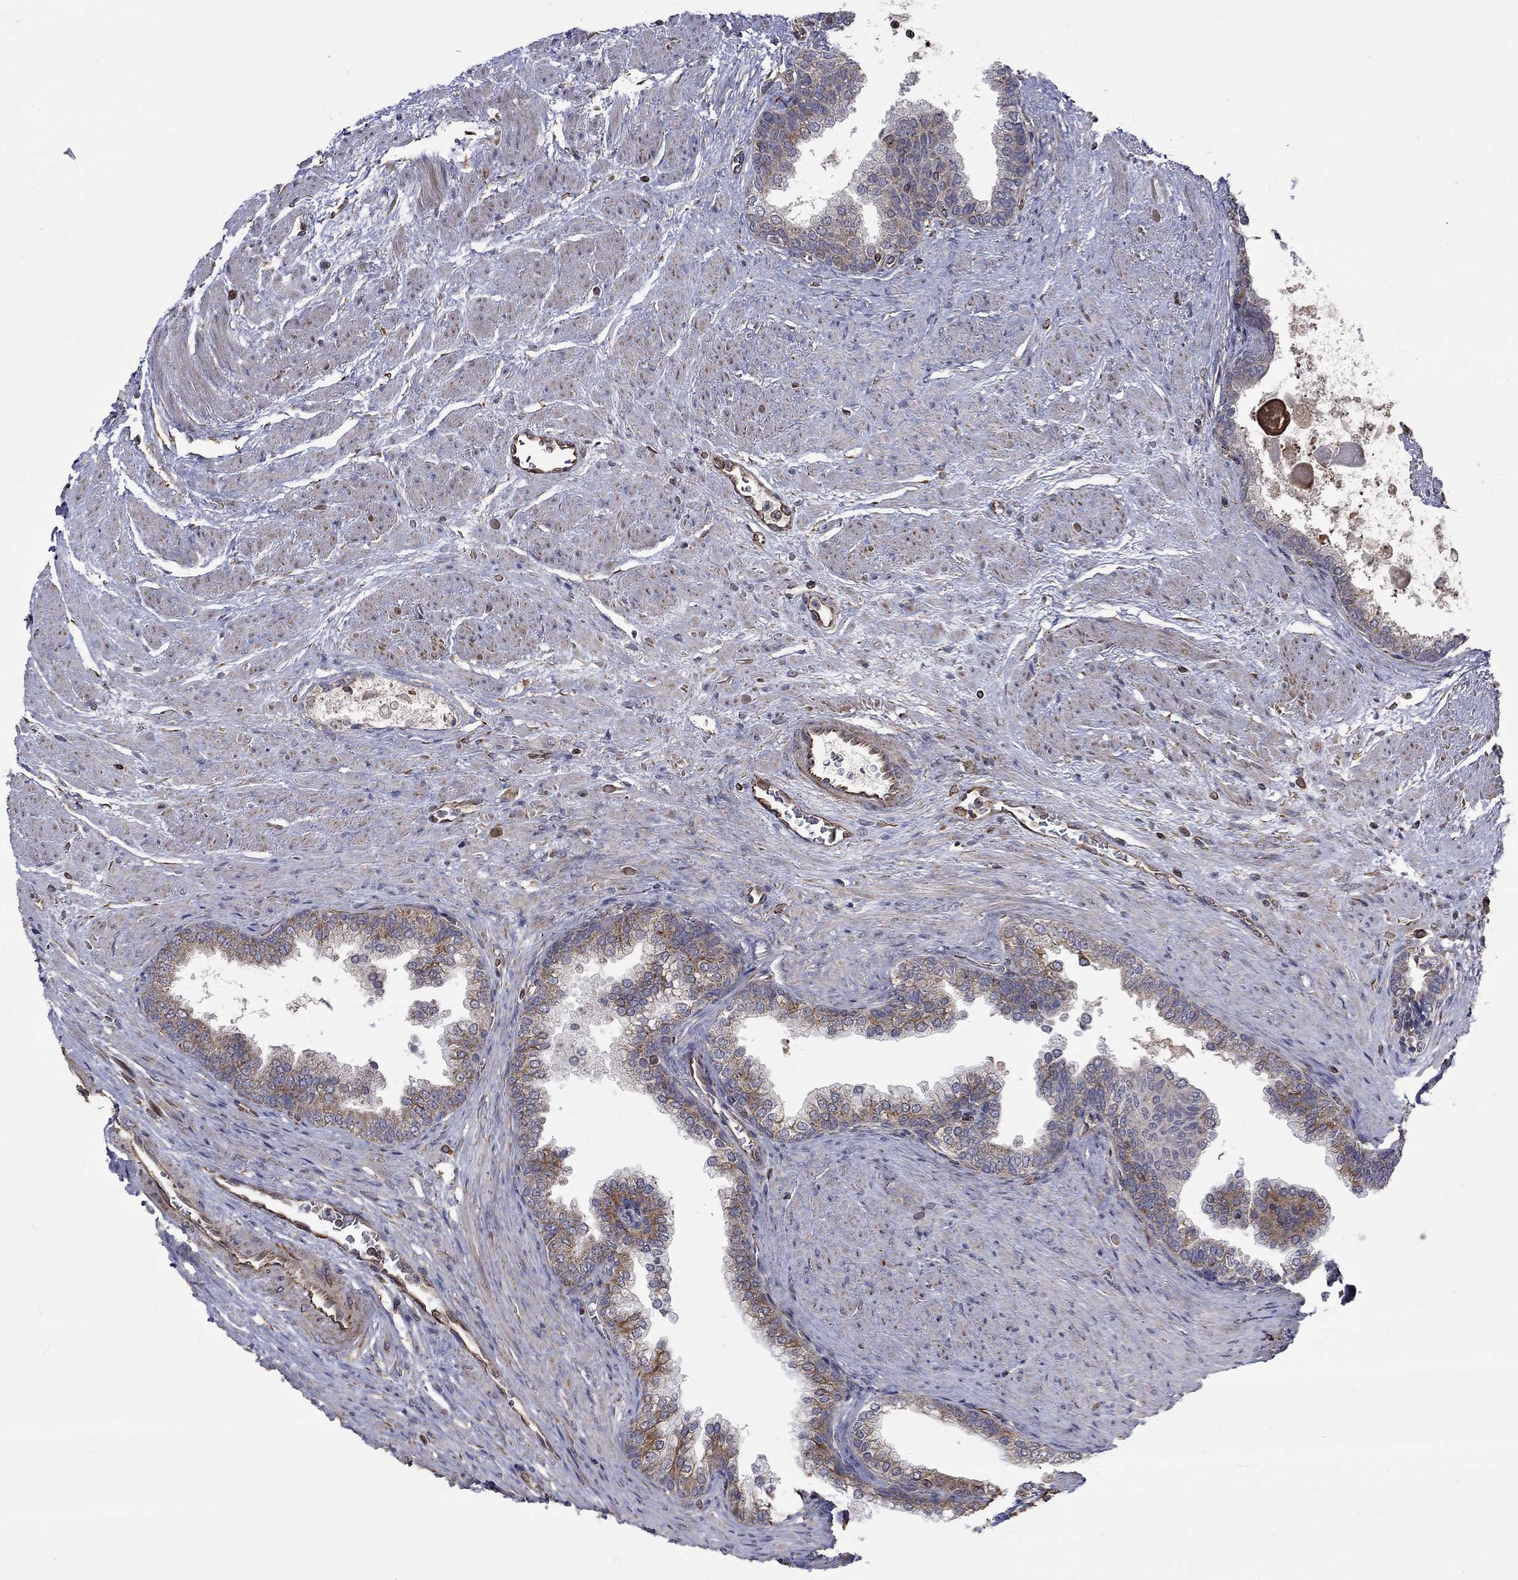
{"staining": {"intensity": "moderate", "quantity": "<25%", "location": "cytoplasmic/membranous"}, "tissue": "prostate cancer", "cell_type": "Tumor cells", "image_type": "cancer", "snomed": [{"axis": "morphology", "description": "Adenocarcinoma, NOS"}, {"axis": "topography", "description": "Prostate and seminal vesicle, NOS"}, {"axis": "topography", "description": "Prostate"}], "caption": "Protein expression analysis of human adenocarcinoma (prostate) reveals moderate cytoplasmic/membranous staining in approximately <25% of tumor cells. (DAB (3,3'-diaminobenzidine) IHC, brown staining for protein, blue staining for nuclei).", "gene": "NDUFC1", "patient": {"sex": "male", "age": 62}}